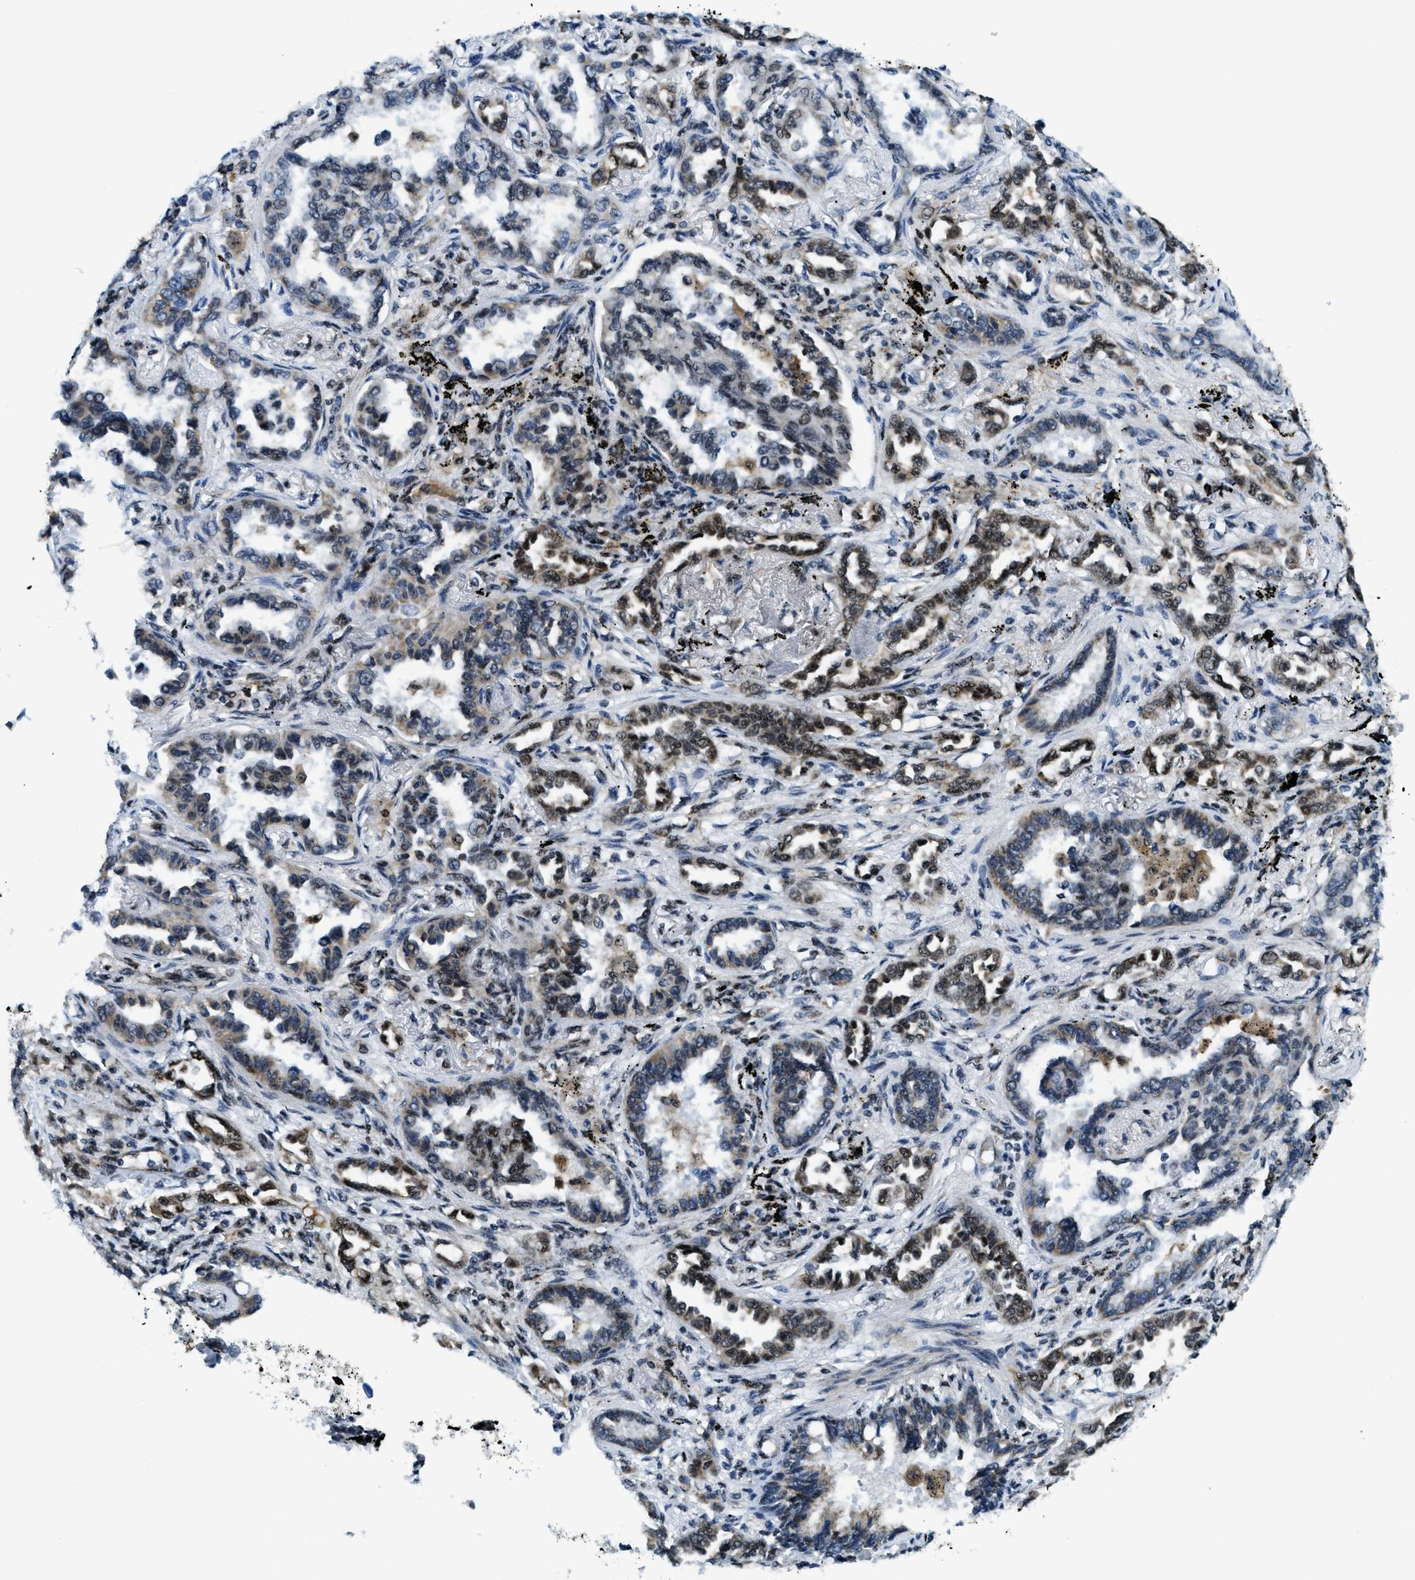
{"staining": {"intensity": "weak", "quantity": "25%-75%", "location": "cytoplasmic/membranous,nuclear"}, "tissue": "lung cancer", "cell_type": "Tumor cells", "image_type": "cancer", "snomed": [{"axis": "morphology", "description": "Normal tissue, NOS"}, {"axis": "morphology", "description": "Adenocarcinoma, NOS"}, {"axis": "topography", "description": "Lung"}], "caption": "Immunohistochemical staining of lung adenocarcinoma demonstrates low levels of weak cytoplasmic/membranous and nuclear expression in about 25%-75% of tumor cells.", "gene": "SP100", "patient": {"sex": "male", "age": 59}}